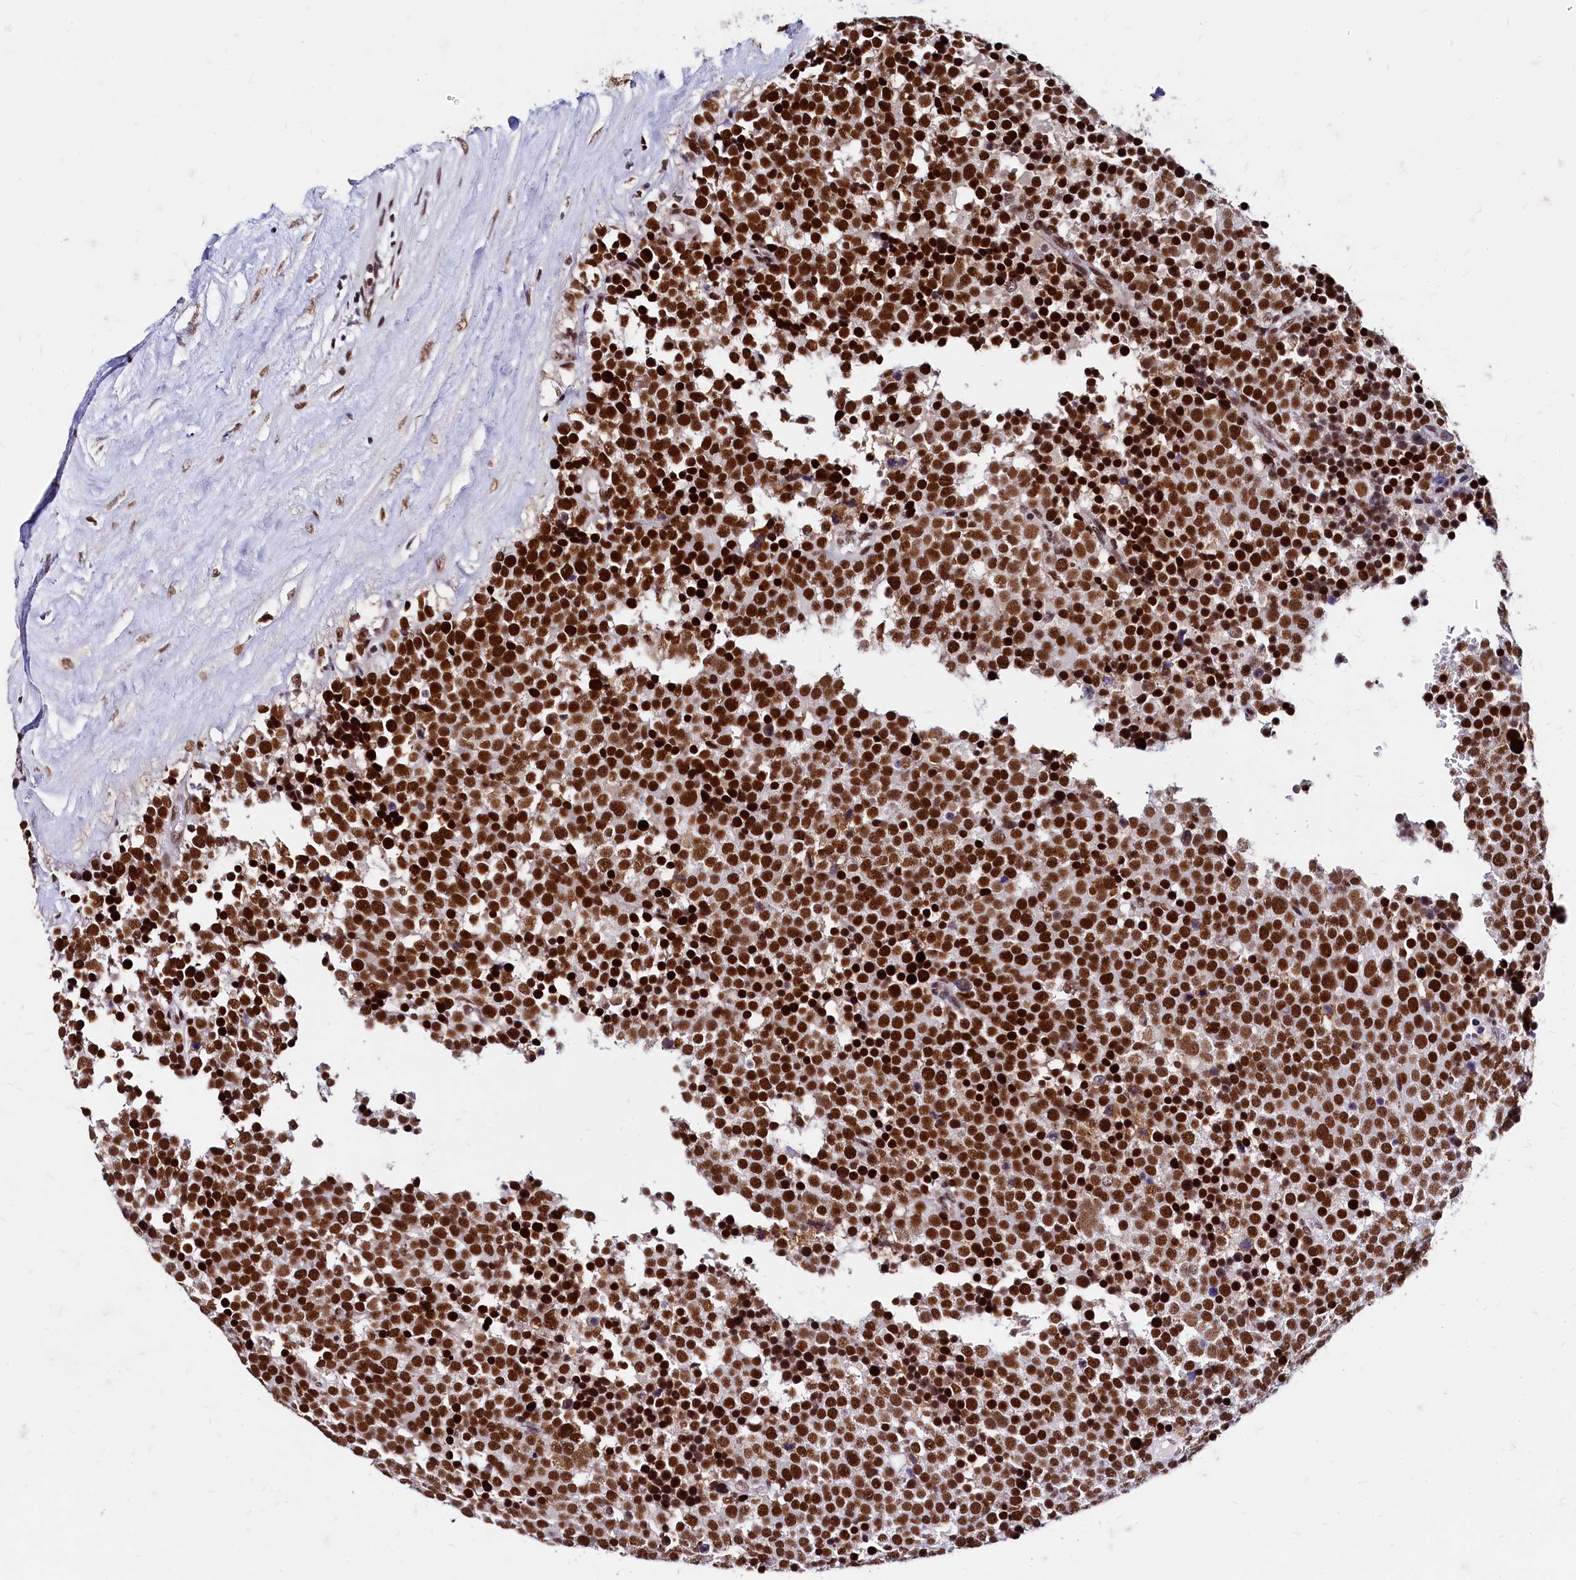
{"staining": {"intensity": "strong", "quantity": ">75%", "location": "nuclear"}, "tissue": "testis cancer", "cell_type": "Tumor cells", "image_type": "cancer", "snomed": [{"axis": "morphology", "description": "Seminoma, NOS"}, {"axis": "topography", "description": "Testis"}], "caption": "High-power microscopy captured an immunohistochemistry histopathology image of testis seminoma, revealing strong nuclear staining in approximately >75% of tumor cells. Nuclei are stained in blue.", "gene": "CPSF7", "patient": {"sex": "male", "age": 71}}